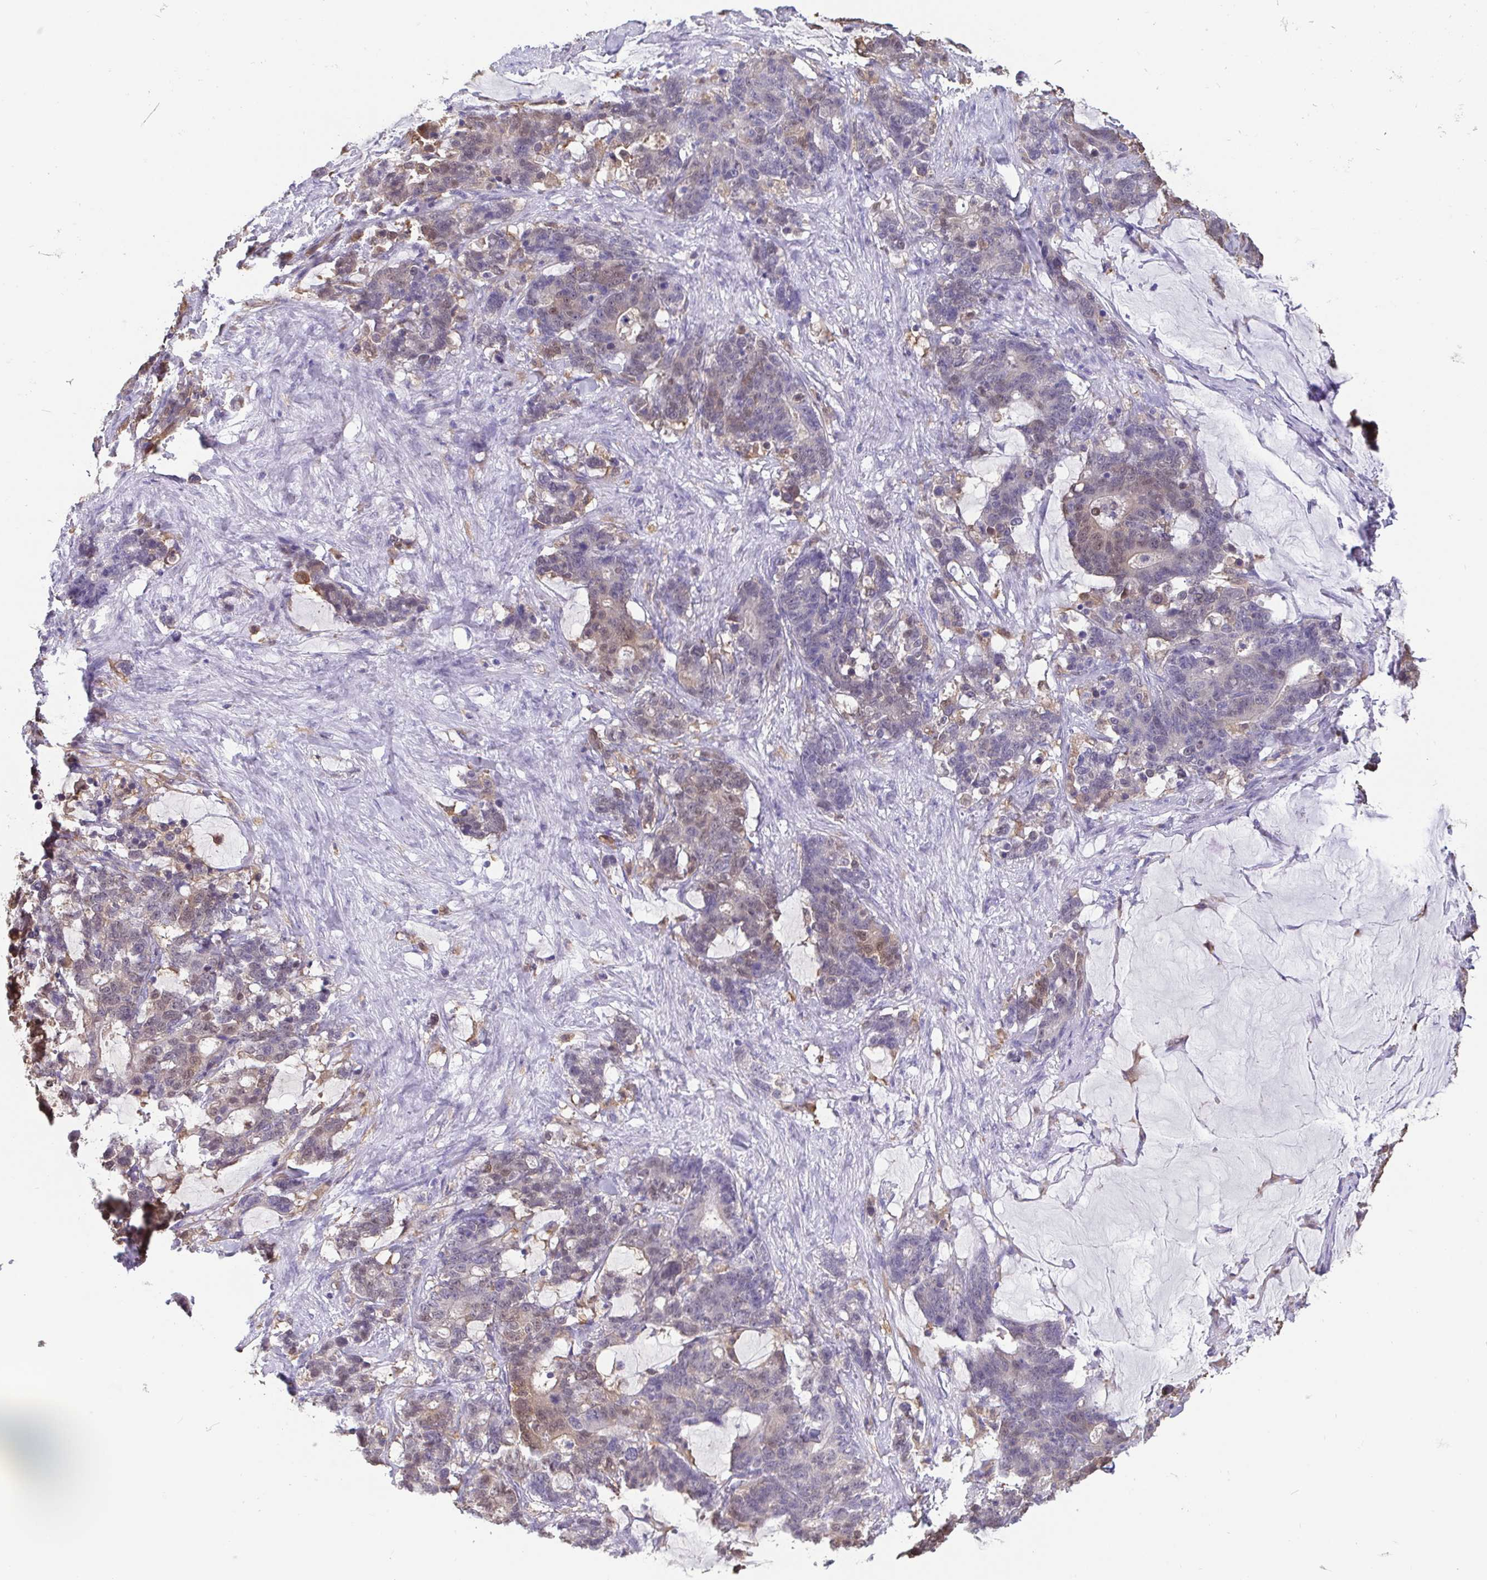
{"staining": {"intensity": "weak", "quantity": "25%-75%", "location": "nuclear"}, "tissue": "stomach cancer", "cell_type": "Tumor cells", "image_type": "cancer", "snomed": [{"axis": "morphology", "description": "Normal tissue, NOS"}, {"axis": "morphology", "description": "Adenocarcinoma, NOS"}, {"axis": "topography", "description": "Stomach"}], "caption": "Adenocarcinoma (stomach) stained with a brown dye shows weak nuclear positive positivity in approximately 25%-75% of tumor cells.", "gene": "IDH1", "patient": {"sex": "female", "age": 64}}